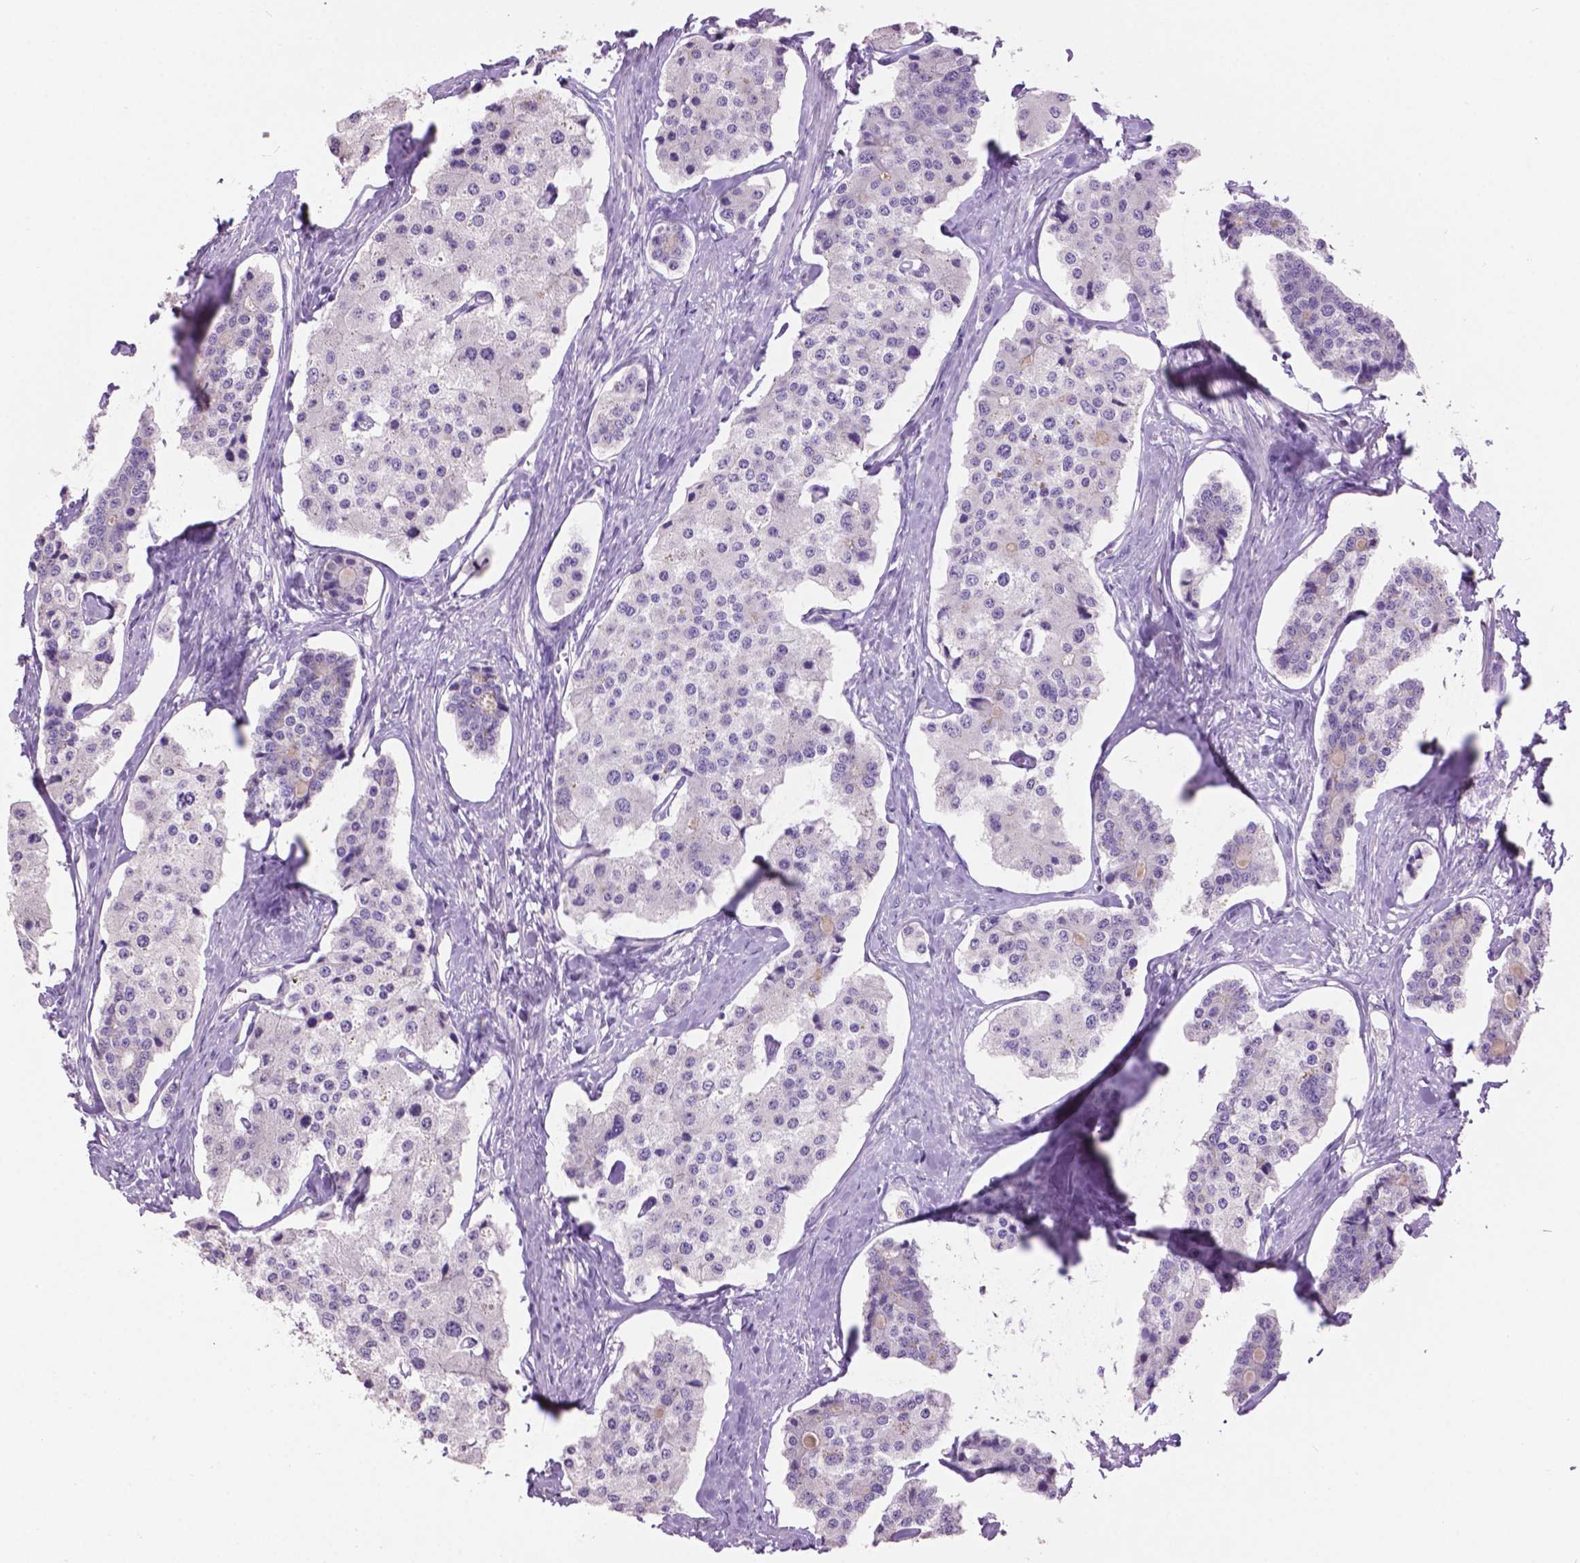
{"staining": {"intensity": "negative", "quantity": "none", "location": "none"}, "tissue": "carcinoid", "cell_type": "Tumor cells", "image_type": "cancer", "snomed": [{"axis": "morphology", "description": "Carcinoid, malignant, NOS"}, {"axis": "topography", "description": "Small intestine"}], "caption": "IHC image of neoplastic tissue: carcinoid (malignant) stained with DAB shows no significant protein positivity in tumor cells.", "gene": "CRYBA4", "patient": {"sex": "female", "age": 65}}